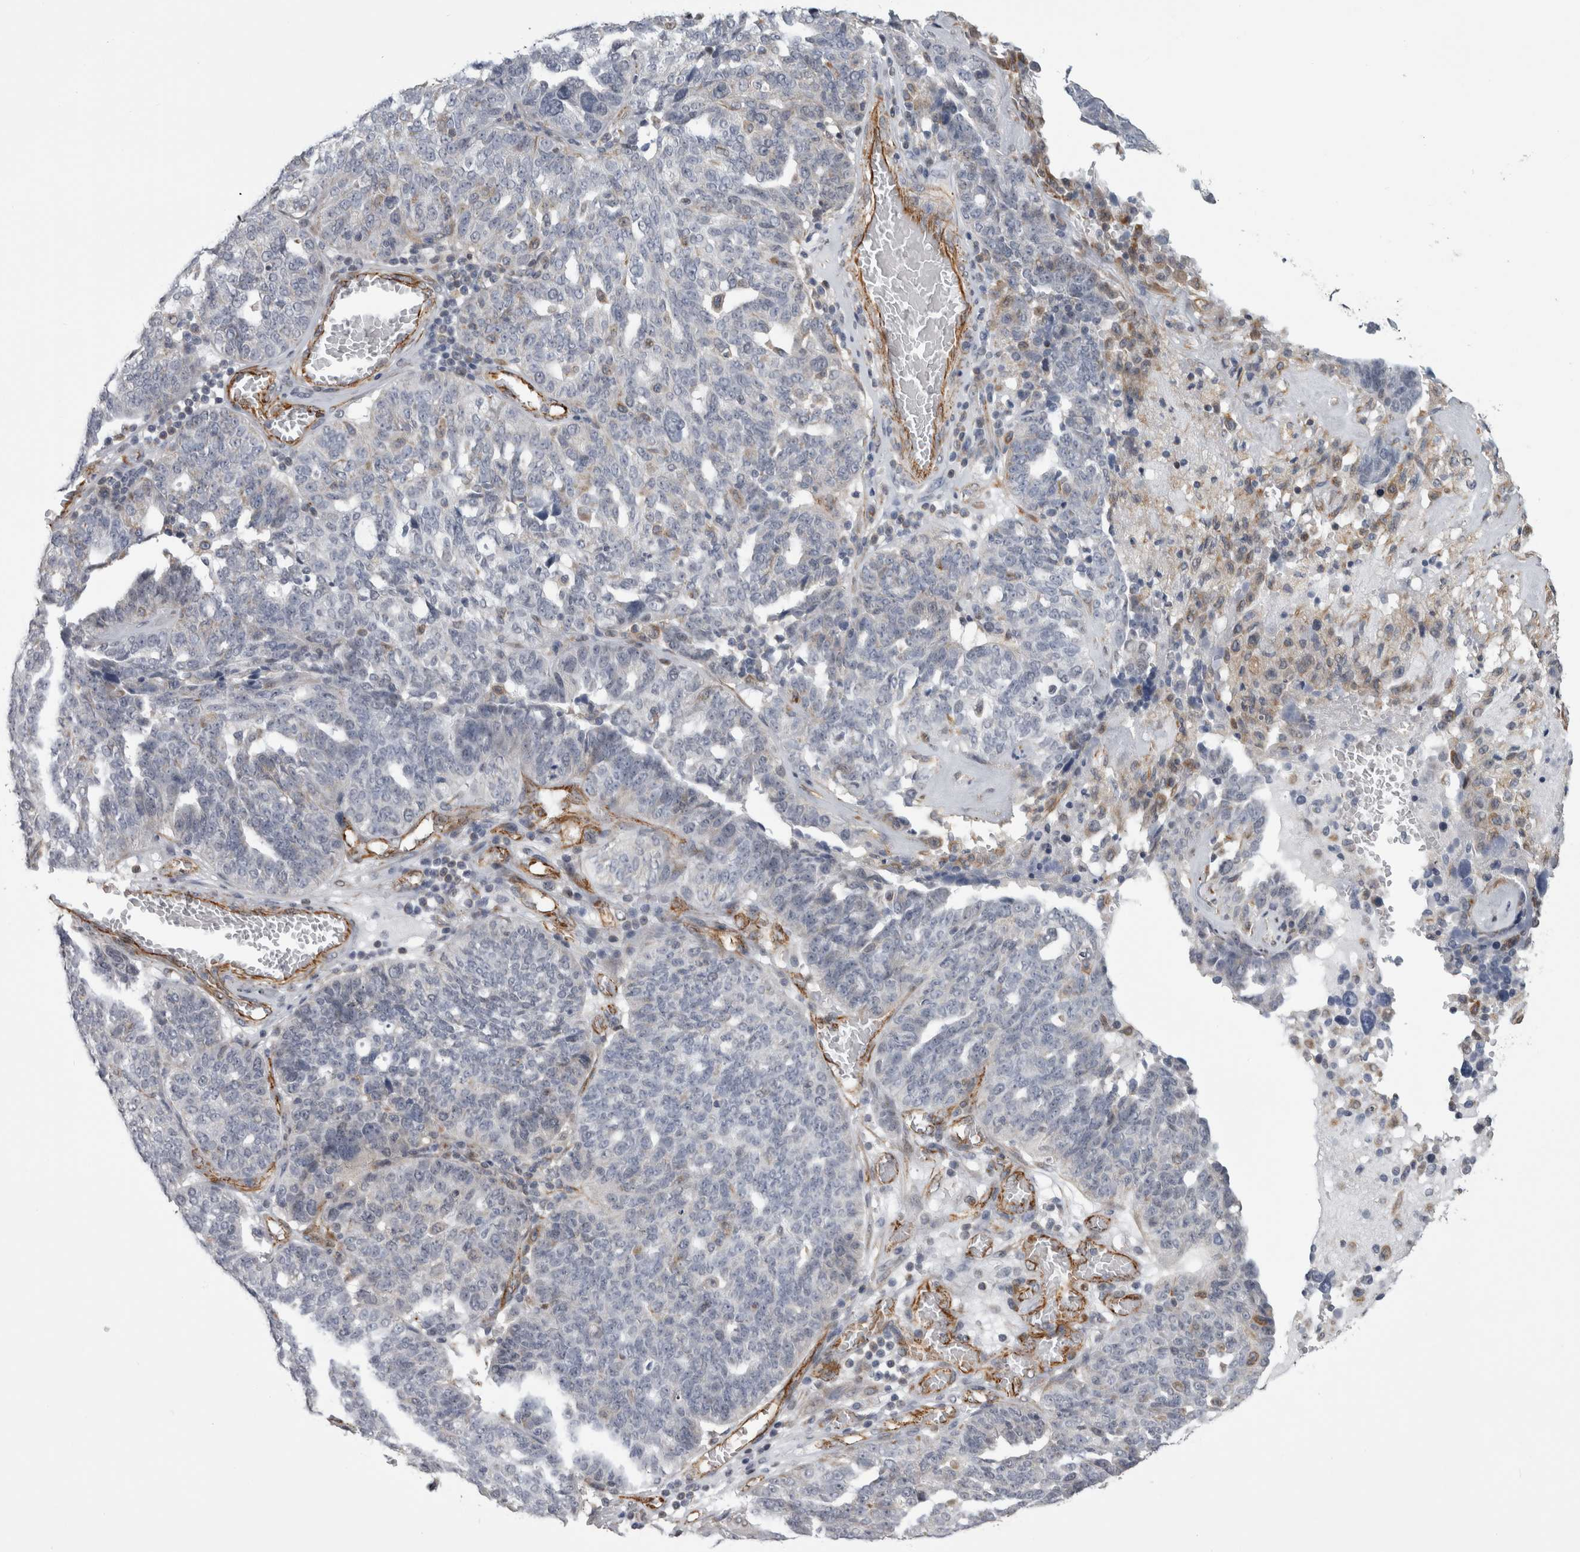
{"staining": {"intensity": "weak", "quantity": "<25%", "location": "cytoplasmic/membranous,nuclear"}, "tissue": "ovarian cancer", "cell_type": "Tumor cells", "image_type": "cancer", "snomed": [{"axis": "morphology", "description": "Cystadenocarcinoma, serous, NOS"}, {"axis": "topography", "description": "Ovary"}], "caption": "Ovarian cancer was stained to show a protein in brown. There is no significant positivity in tumor cells.", "gene": "ACOT7", "patient": {"sex": "female", "age": 59}}